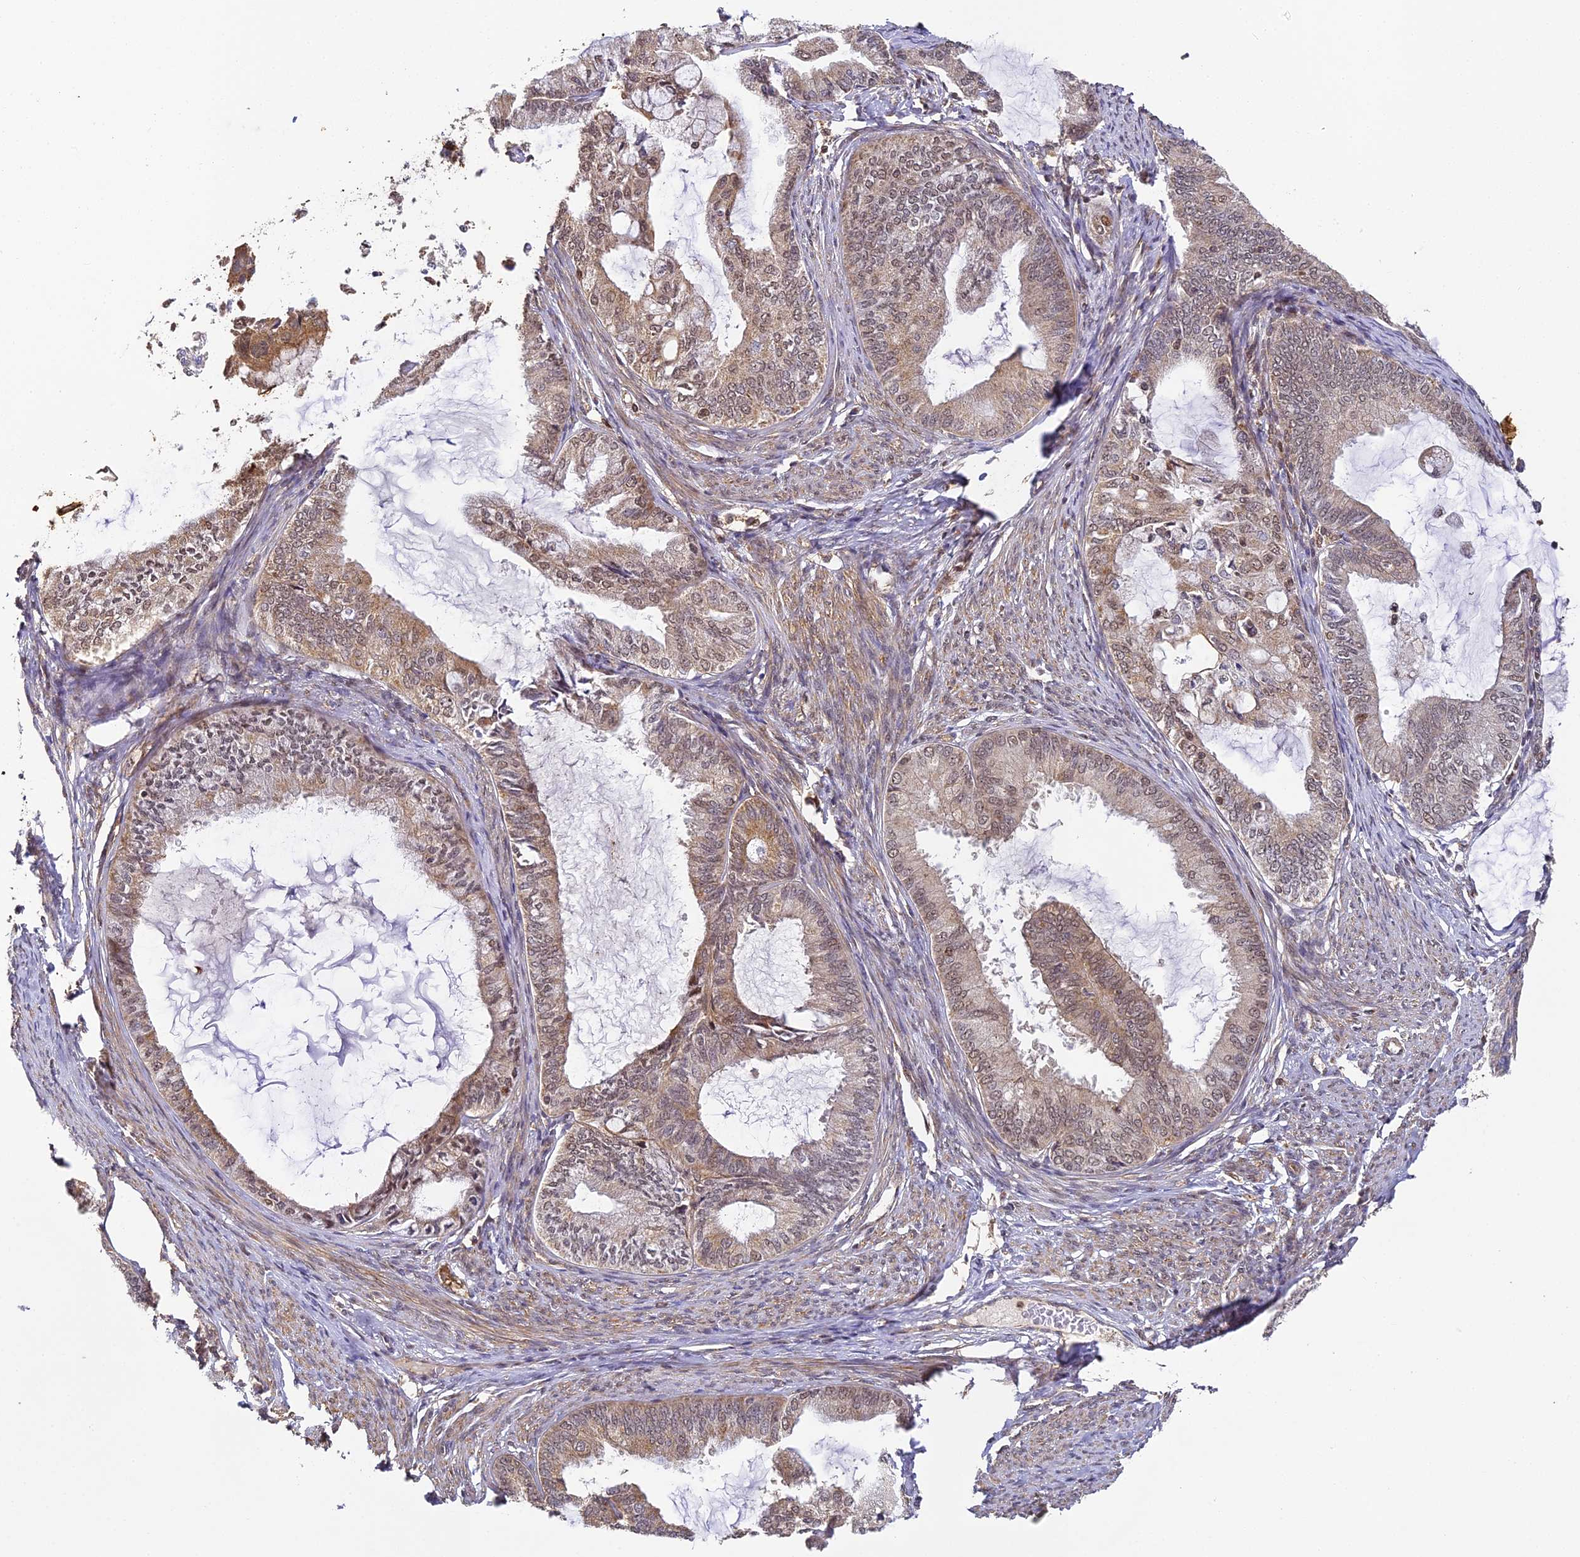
{"staining": {"intensity": "moderate", "quantity": ">75%", "location": "cytoplasmic/membranous,nuclear"}, "tissue": "endometrial cancer", "cell_type": "Tumor cells", "image_type": "cancer", "snomed": [{"axis": "morphology", "description": "Adenocarcinoma, NOS"}, {"axis": "topography", "description": "Endometrium"}], "caption": "This histopathology image demonstrates IHC staining of human adenocarcinoma (endometrial), with medium moderate cytoplasmic/membranous and nuclear expression in approximately >75% of tumor cells.", "gene": "ZNF443", "patient": {"sex": "female", "age": 86}}